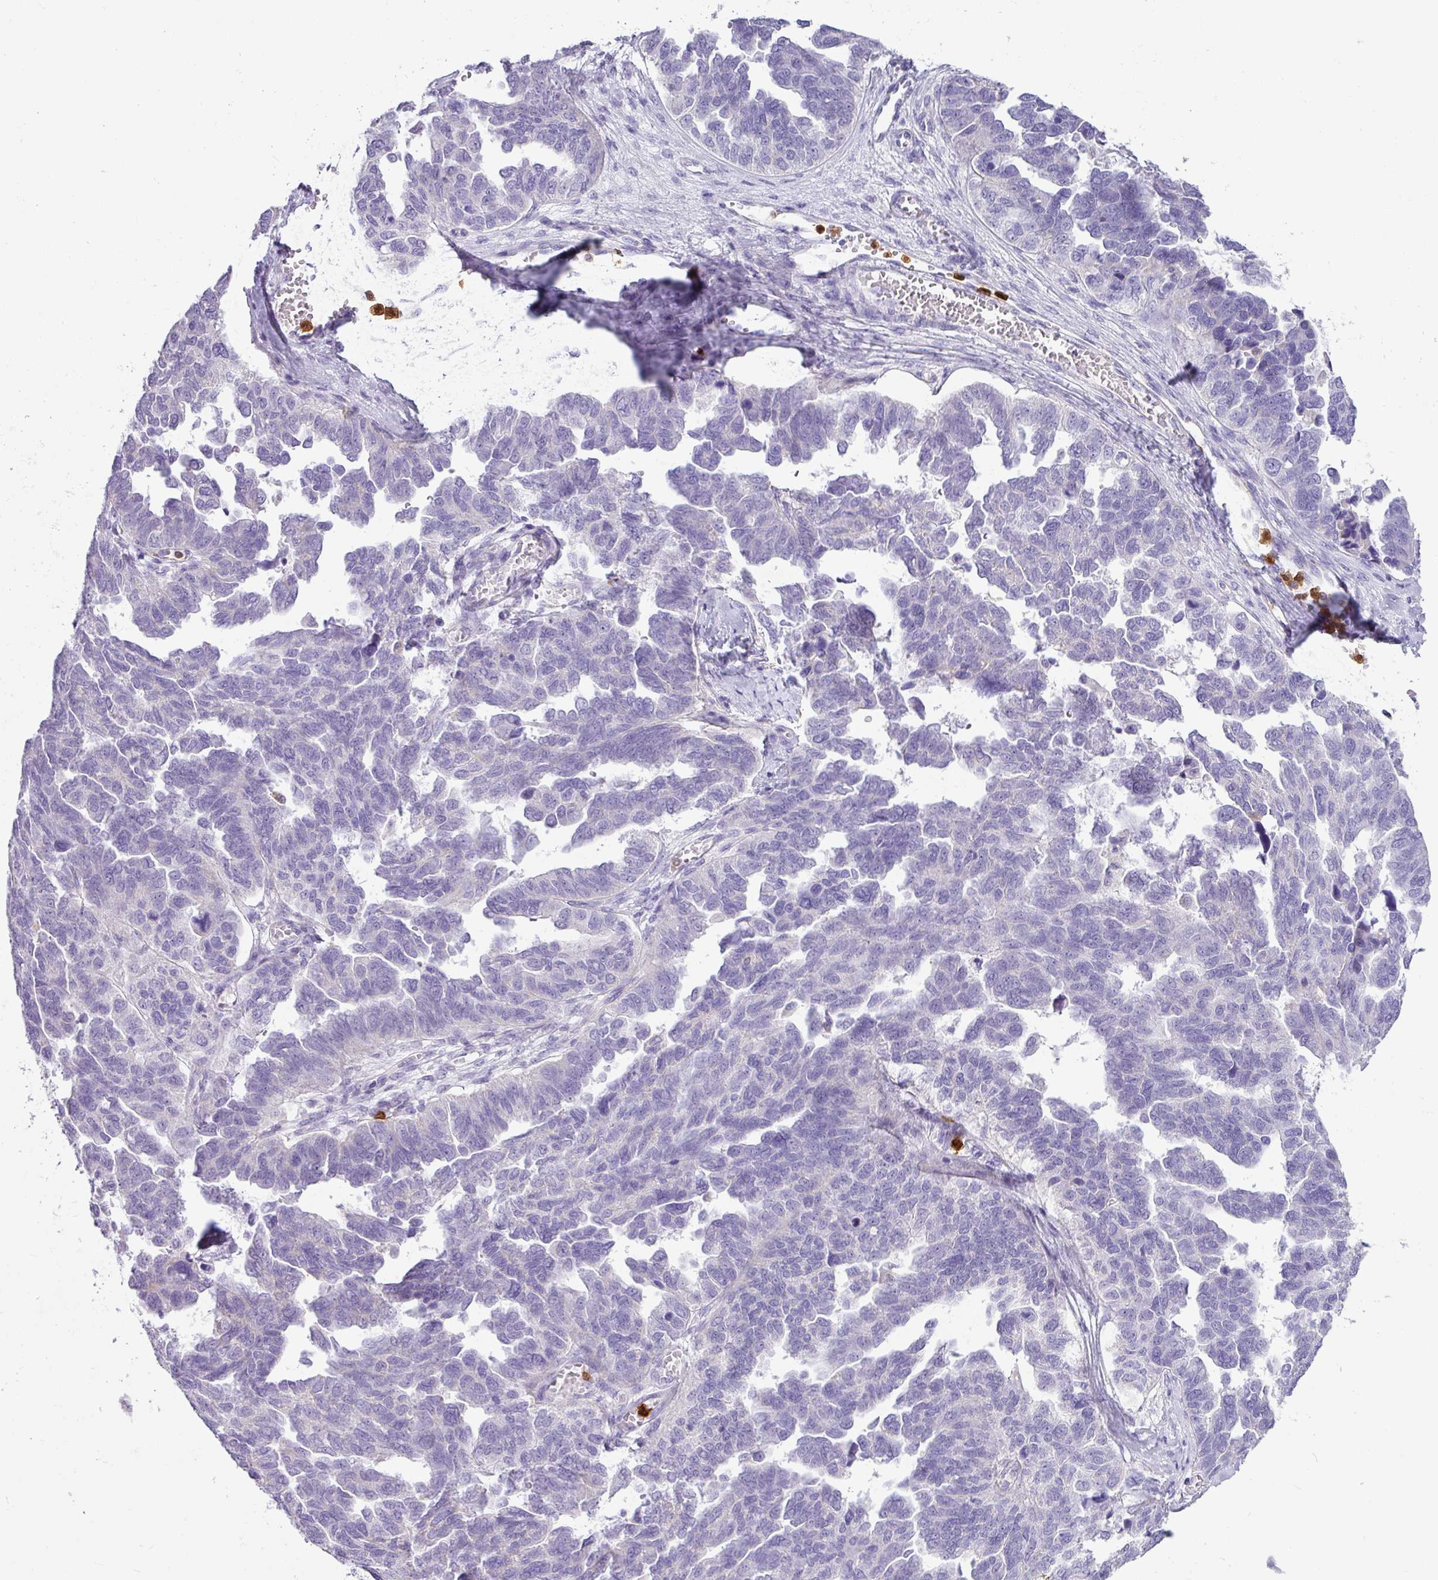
{"staining": {"intensity": "negative", "quantity": "none", "location": "none"}, "tissue": "ovarian cancer", "cell_type": "Tumor cells", "image_type": "cancer", "snomed": [{"axis": "morphology", "description": "Cystadenocarcinoma, serous, NOS"}, {"axis": "topography", "description": "Ovary"}], "caption": "Tumor cells are negative for brown protein staining in ovarian serous cystadenocarcinoma.", "gene": "SH2D3C", "patient": {"sex": "female", "age": 64}}